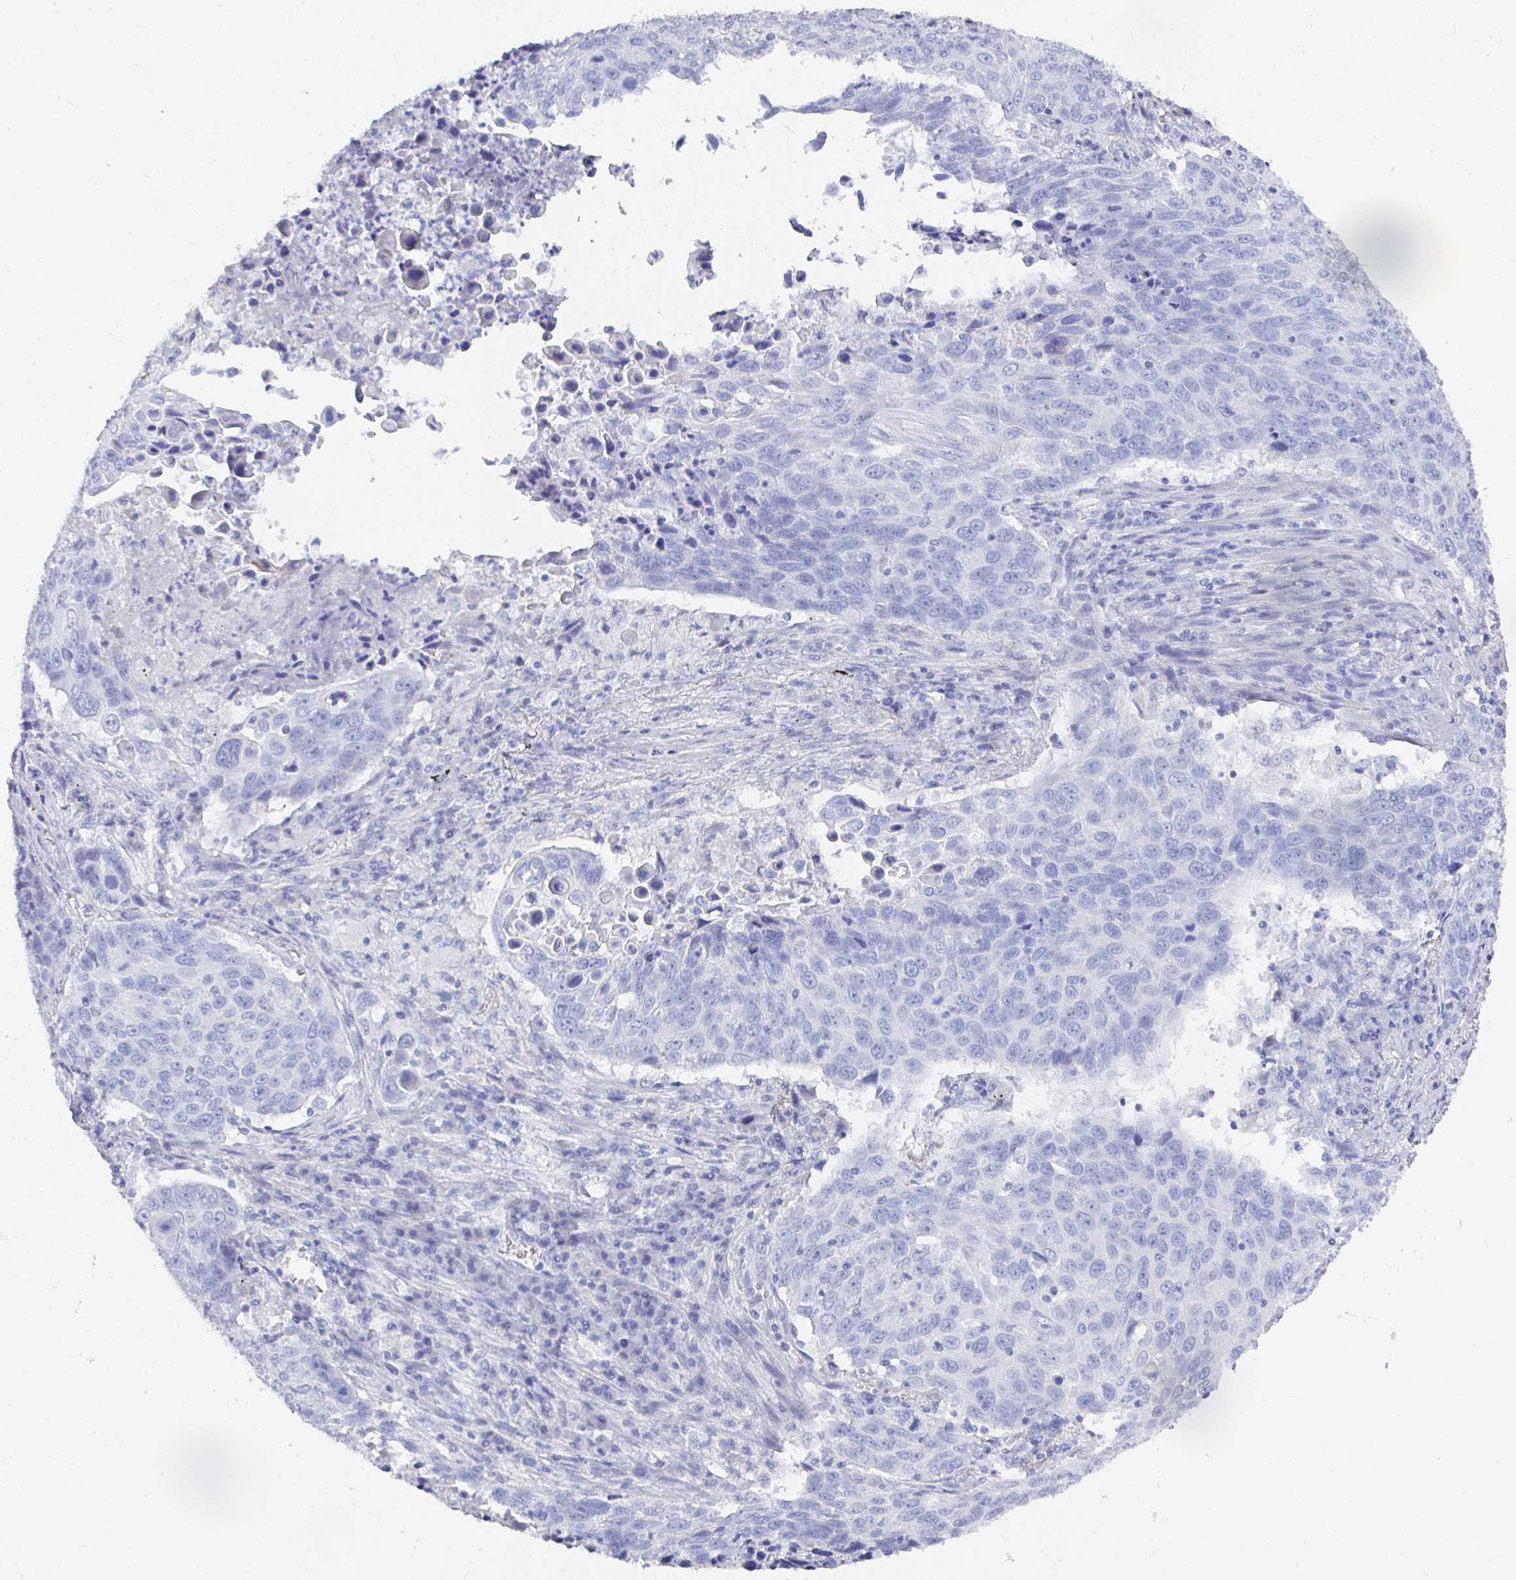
{"staining": {"intensity": "negative", "quantity": "none", "location": "none"}, "tissue": "lung cancer", "cell_type": "Tumor cells", "image_type": "cancer", "snomed": [{"axis": "morphology", "description": "Squamous cell carcinoma, NOS"}, {"axis": "topography", "description": "Lung"}], "caption": "Tumor cells show no significant protein staining in lung cancer (squamous cell carcinoma).", "gene": "GRIA1", "patient": {"sex": "male", "age": 78}}